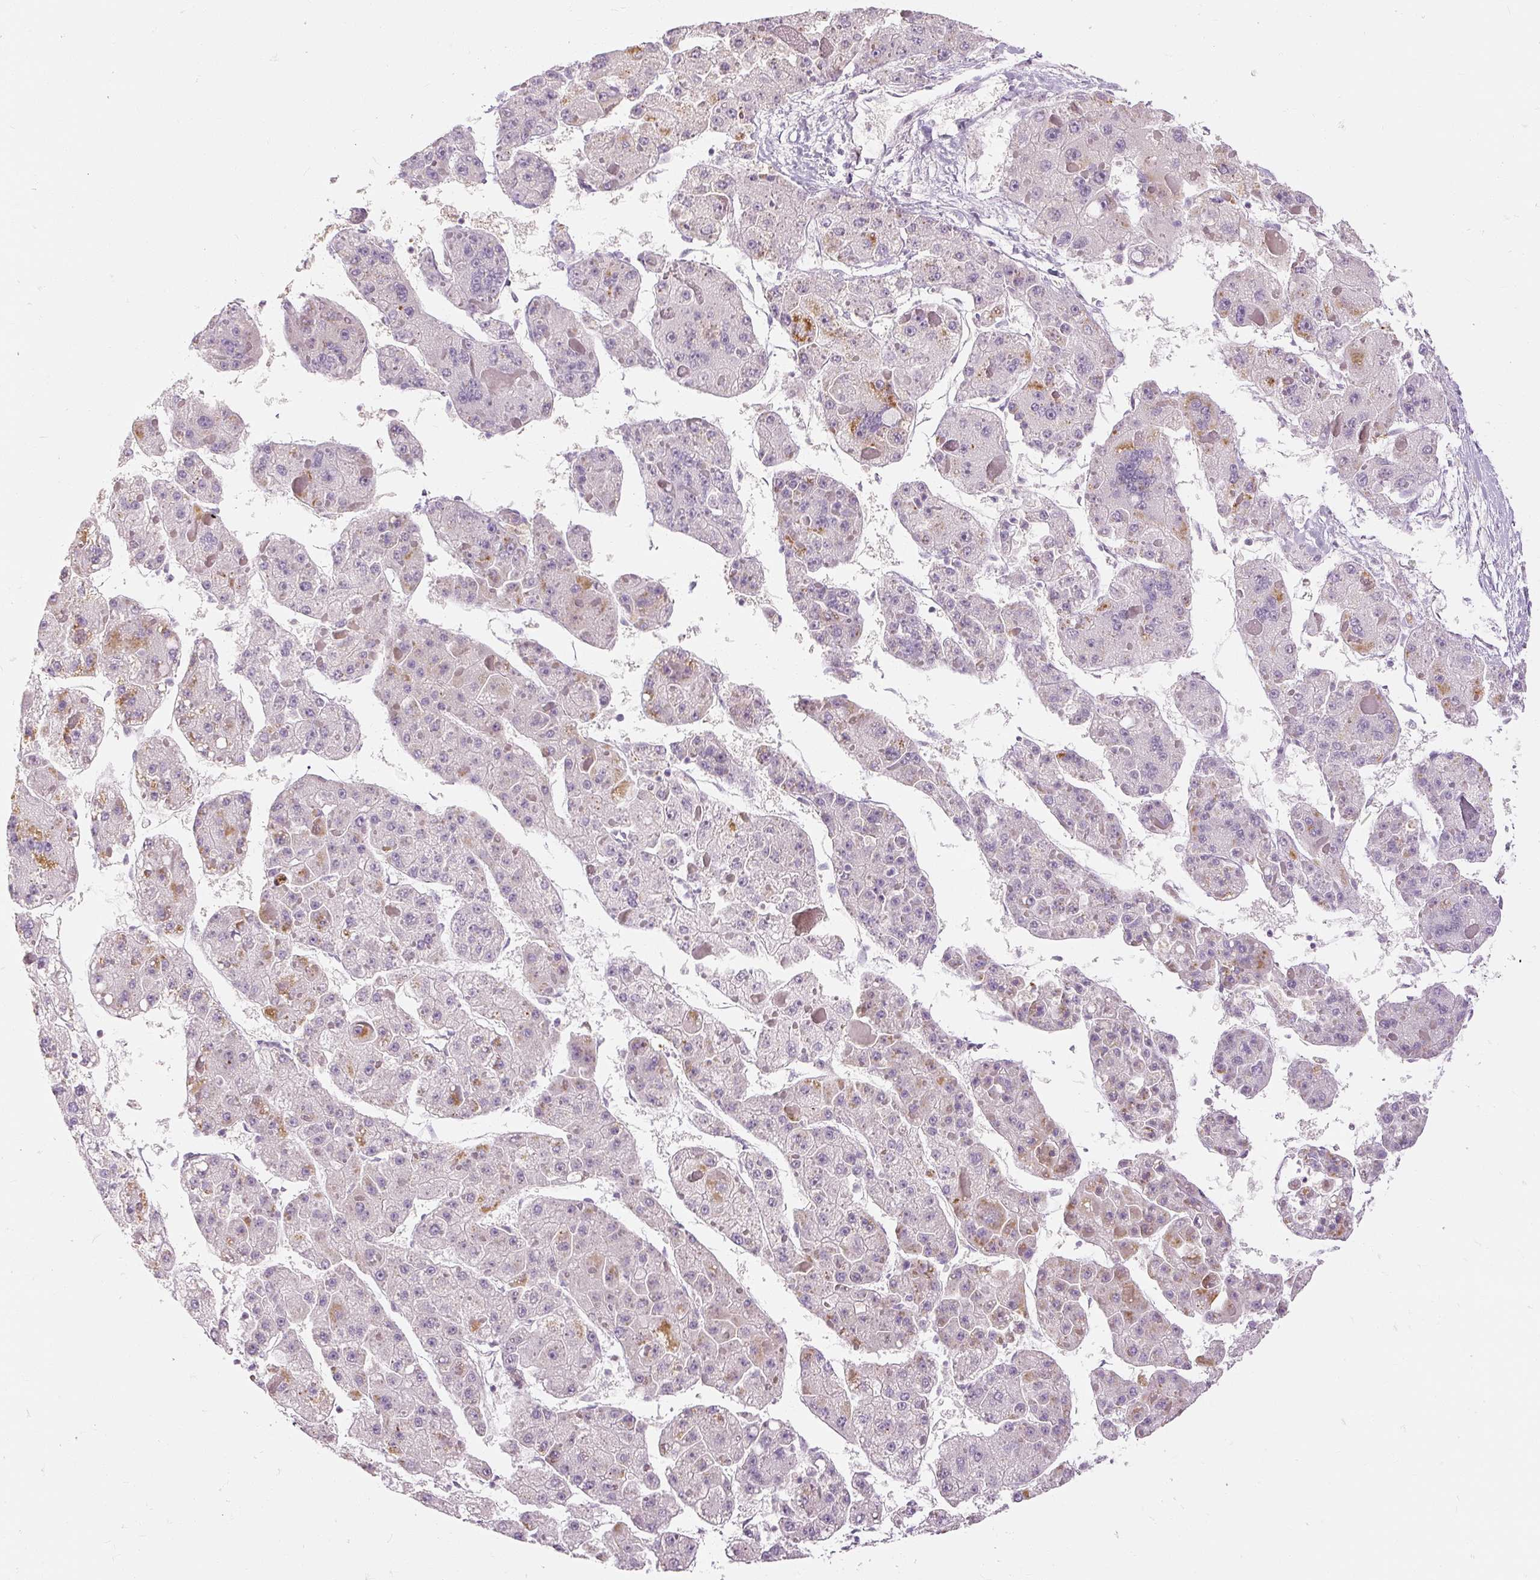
{"staining": {"intensity": "moderate", "quantity": "<25%", "location": "cytoplasmic/membranous"}, "tissue": "liver cancer", "cell_type": "Tumor cells", "image_type": "cancer", "snomed": [{"axis": "morphology", "description": "Carcinoma, Hepatocellular, NOS"}, {"axis": "topography", "description": "Liver"}], "caption": "About <25% of tumor cells in liver cancer (hepatocellular carcinoma) display moderate cytoplasmic/membranous protein staining as visualized by brown immunohistochemical staining.", "gene": "CAPN3", "patient": {"sex": "female", "age": 73}}